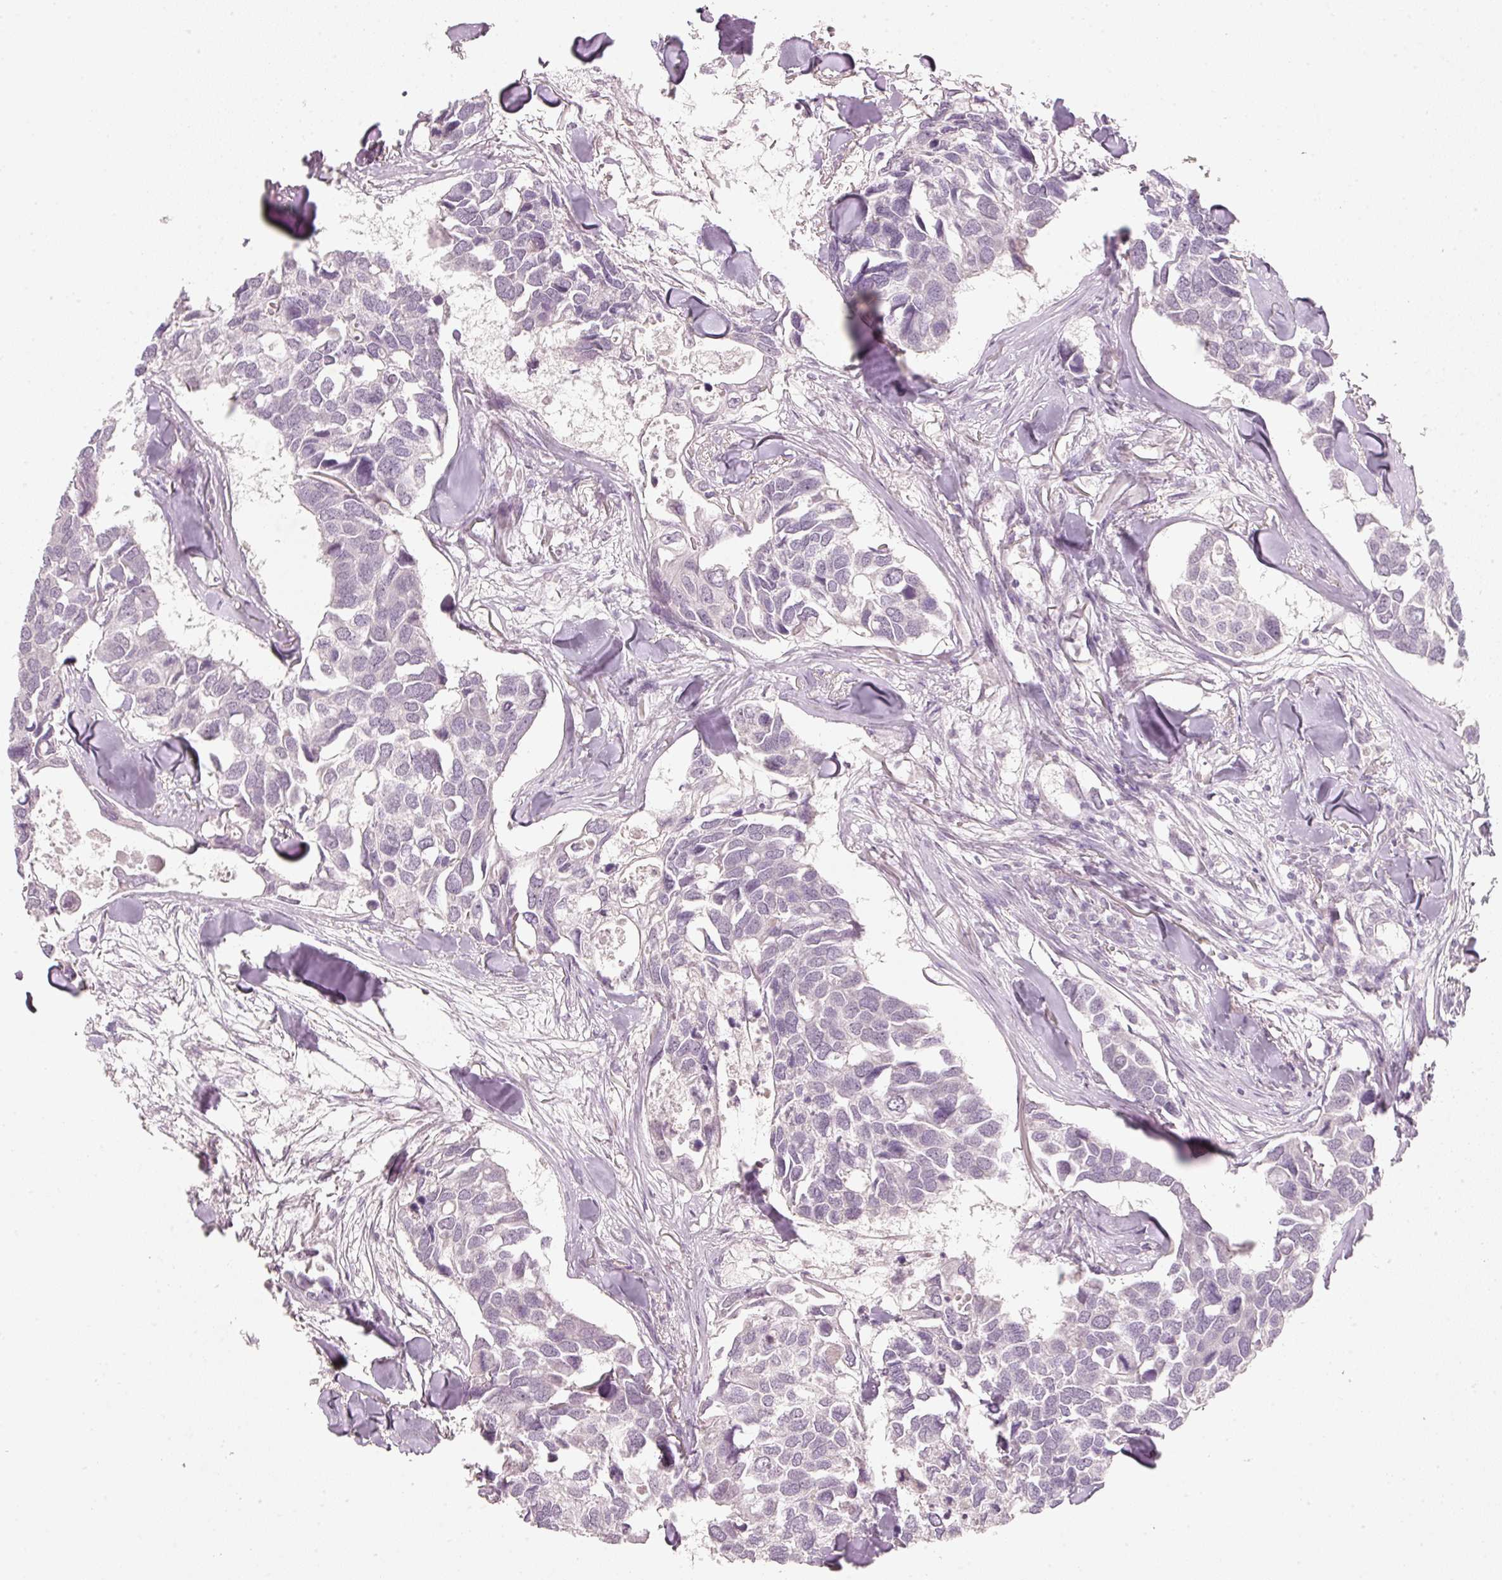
{"staining": {"intensity": "negative", "quantity": "none", "location": "none"}, "tissue": "breast cancer", "cell_type": "Tumor cells", "image_type": "cancer", "snomed": [{"axis": "morphology", "description": "Duct carcinoma"}, {"axis": "topography", "description": "Breast"}], "caption": "This is a micrograph of immunohistochemistry staining of invasive ductal carcinoma (breast), which shows no staining in tumor cells. (Brightfield microscopy of DAB immunohistochemistry (IHC) at high magnification).", "gene": "STEAP1", "patient": {"sex": "female", "age": 83}}